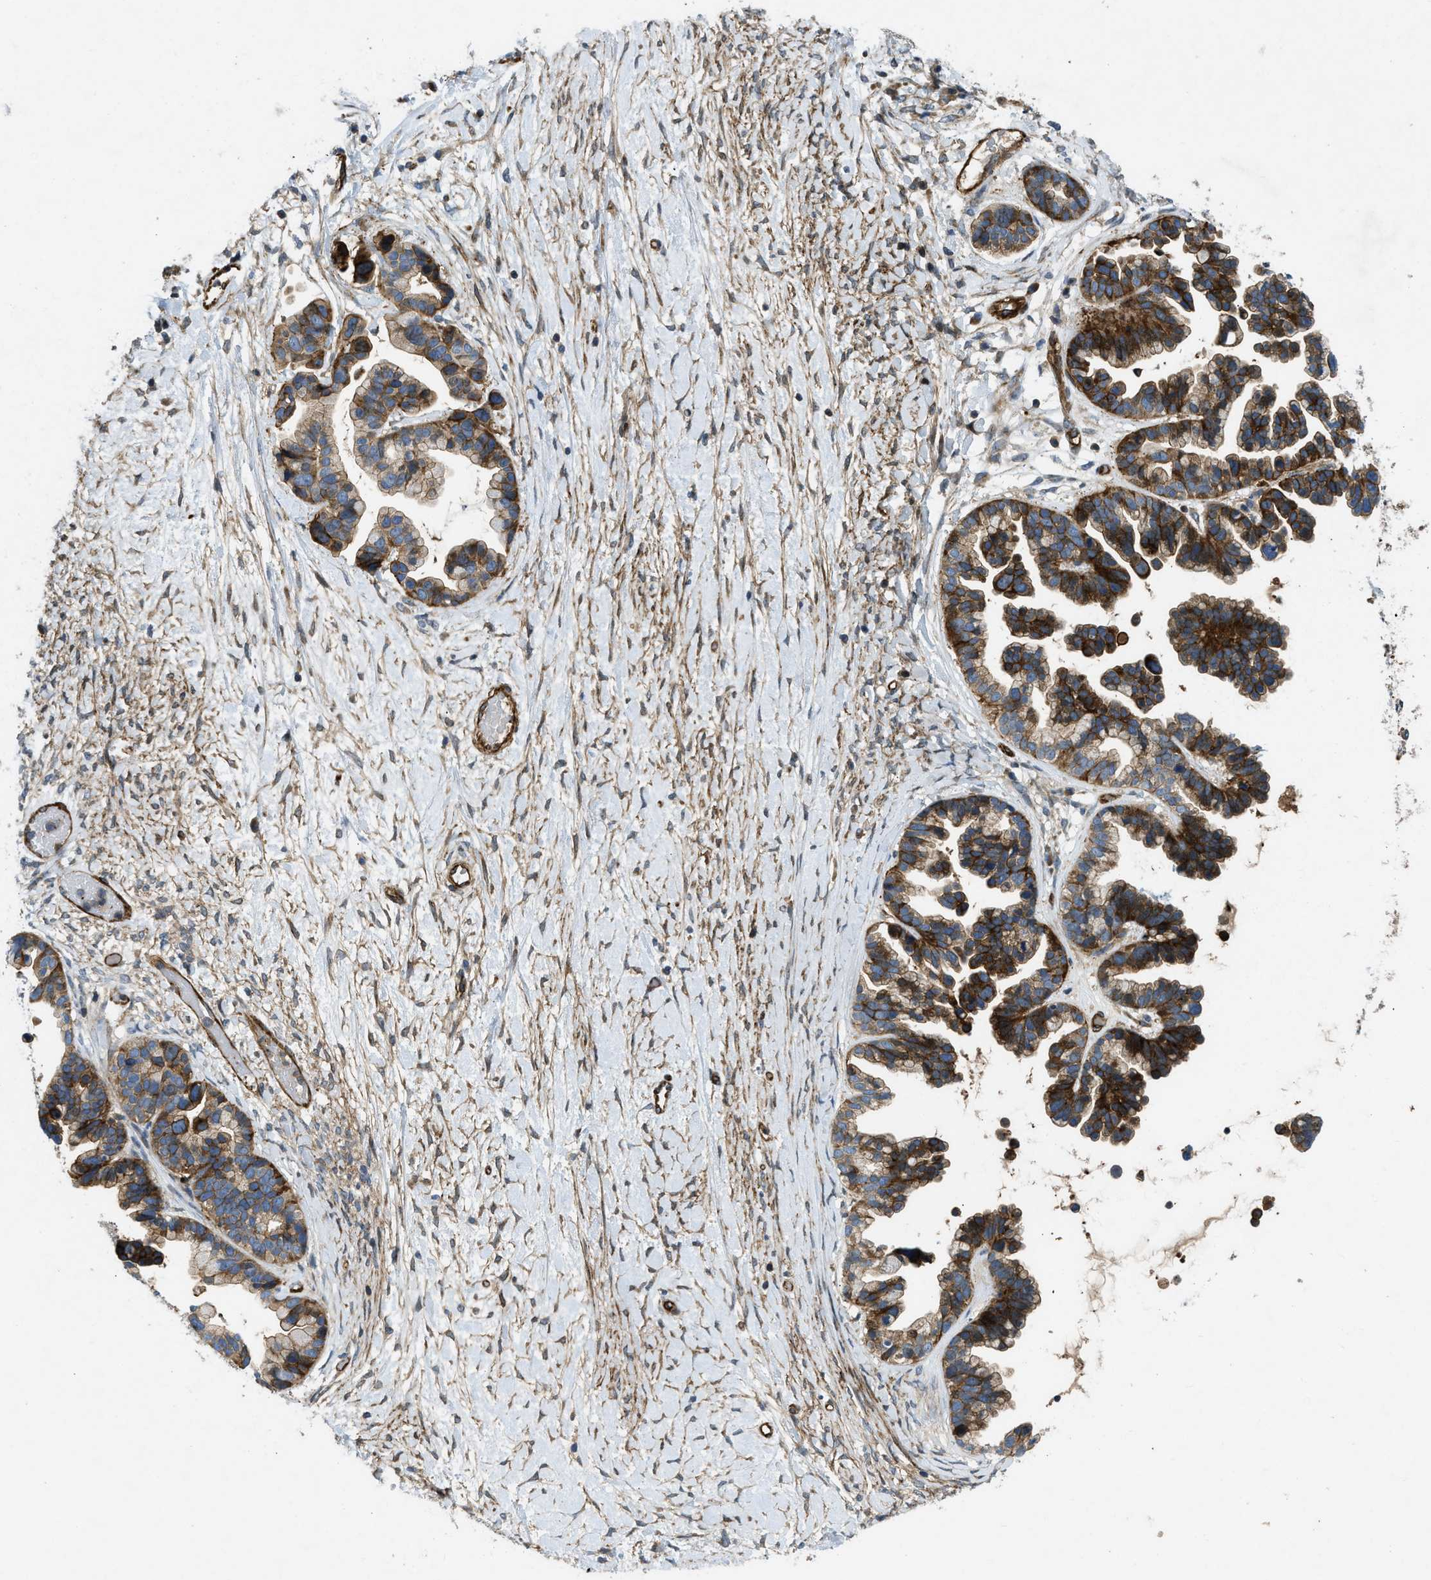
{"staining": {"intensity": "strong", "quantity": ">75%", "location": "cytoplasmic/membranous"}, "tissue": "ovarian cancer", "cell_type": "Tumor cells", "image_type": "cancer", "snomed": [{"axis": "morphology", "description": "Cystadenocarcinoma, serous, NOS"}, {"axis": "topography", "description": "Ovary"}], "caption": "Immunohistochemical staining of ovarian cancer demonstrates strong cytoplasmic/membranous protein positivity in approximately >75% of tumor cells.", "gene": "NYNRIN", "patient": {"sex": "female", "age": 56}}